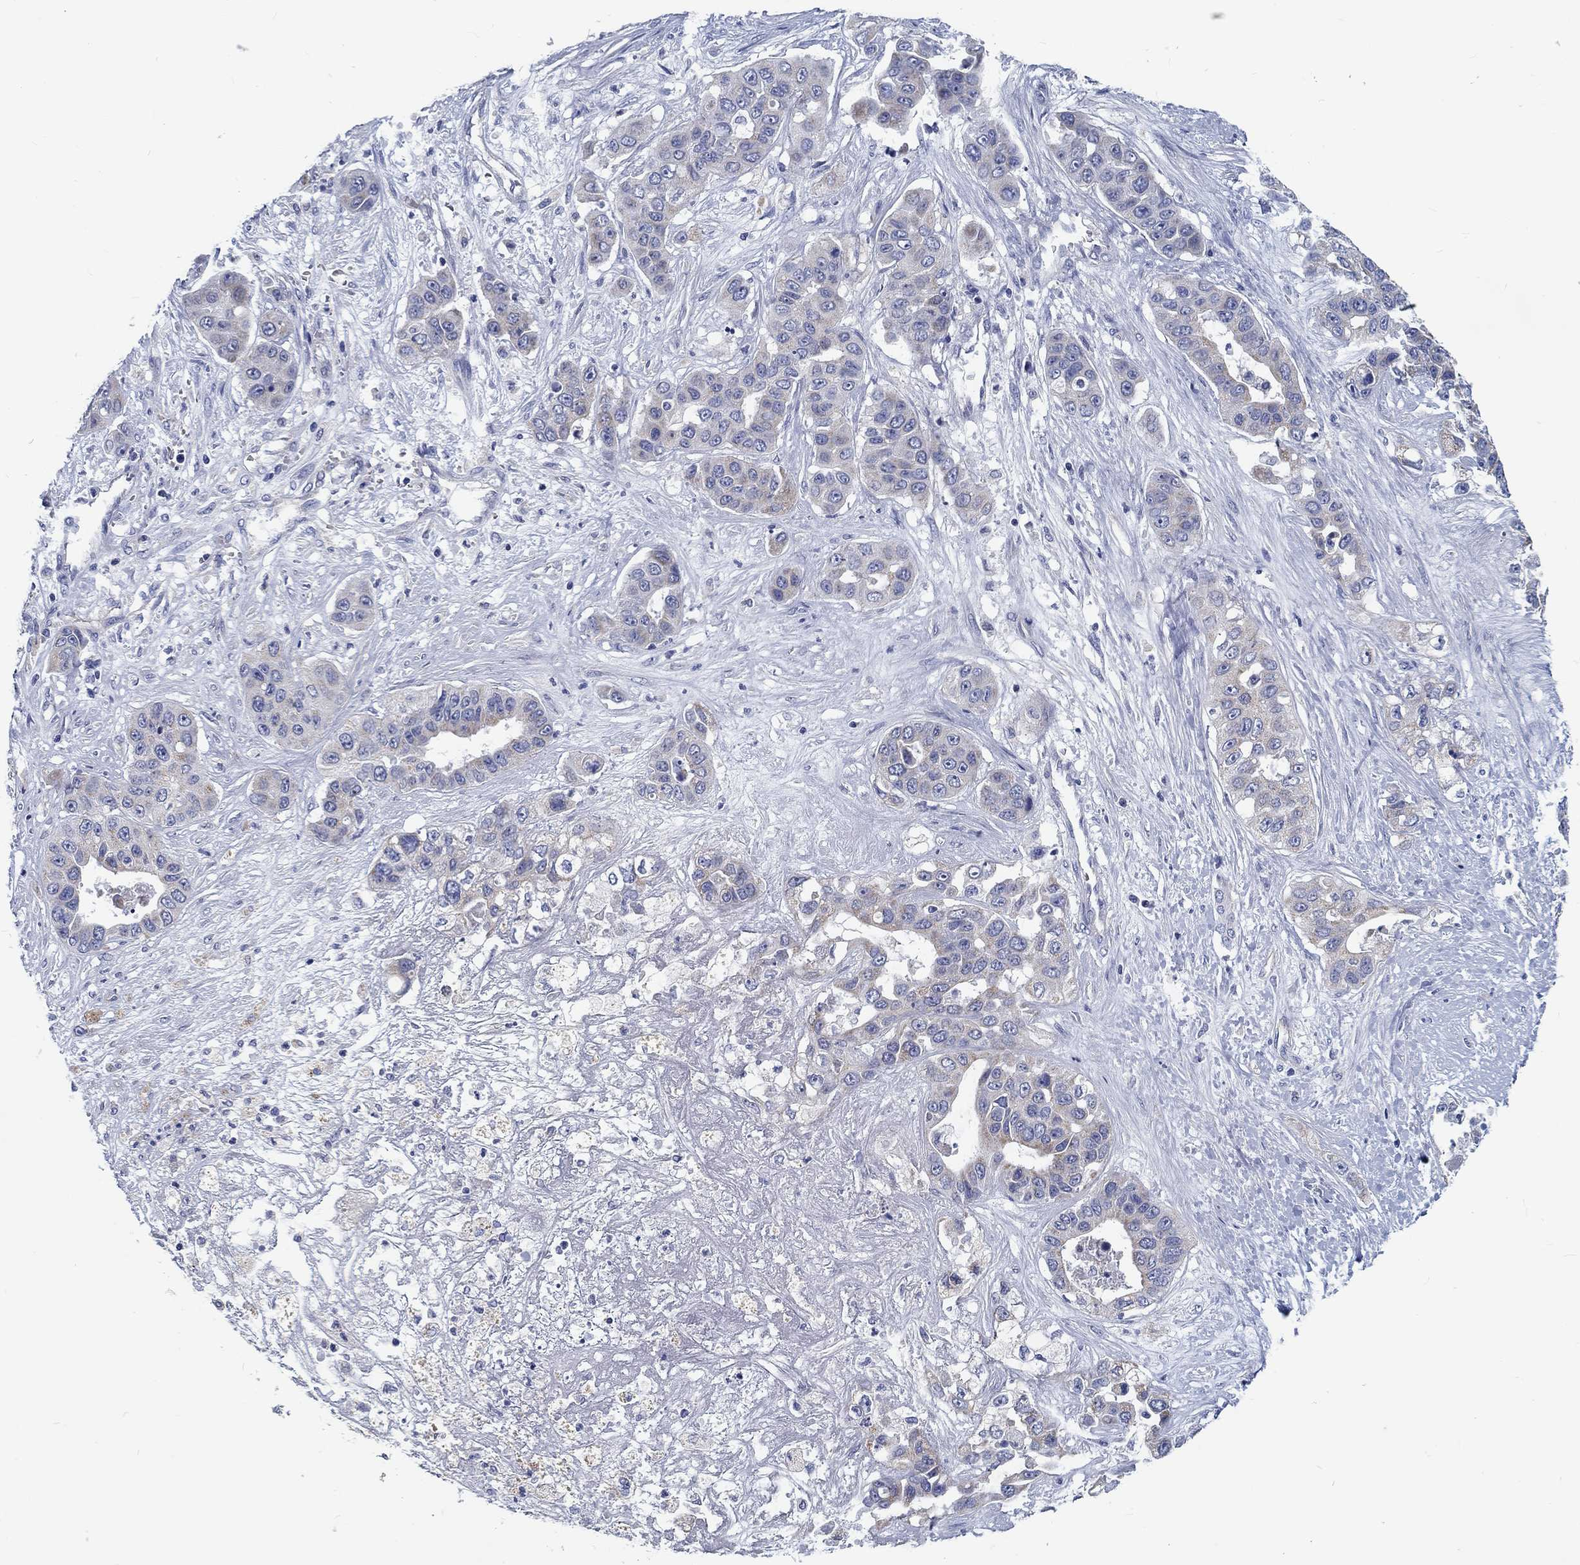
{"staining": {"intensity": "weak", "quantity": "<25%", "location": "cytoplasmic/membranous"}, "tissue": "liver cancer", "cell_type": "Tumor cells", "image_type": "cancer", "snomed": [{"axis": "morphology", "description": "Cholangiocarcinoma"}, {"axis": "topography", "description": "Liver"}], "caption": "Cholangiocarcinoma (liver) was stained to show a protein in brown. There is no significant staining in tumor cells. (DAB IHC, high magnification).", "gene": "MYBPC1", "patient": {"sex": "female", "age": 52}}